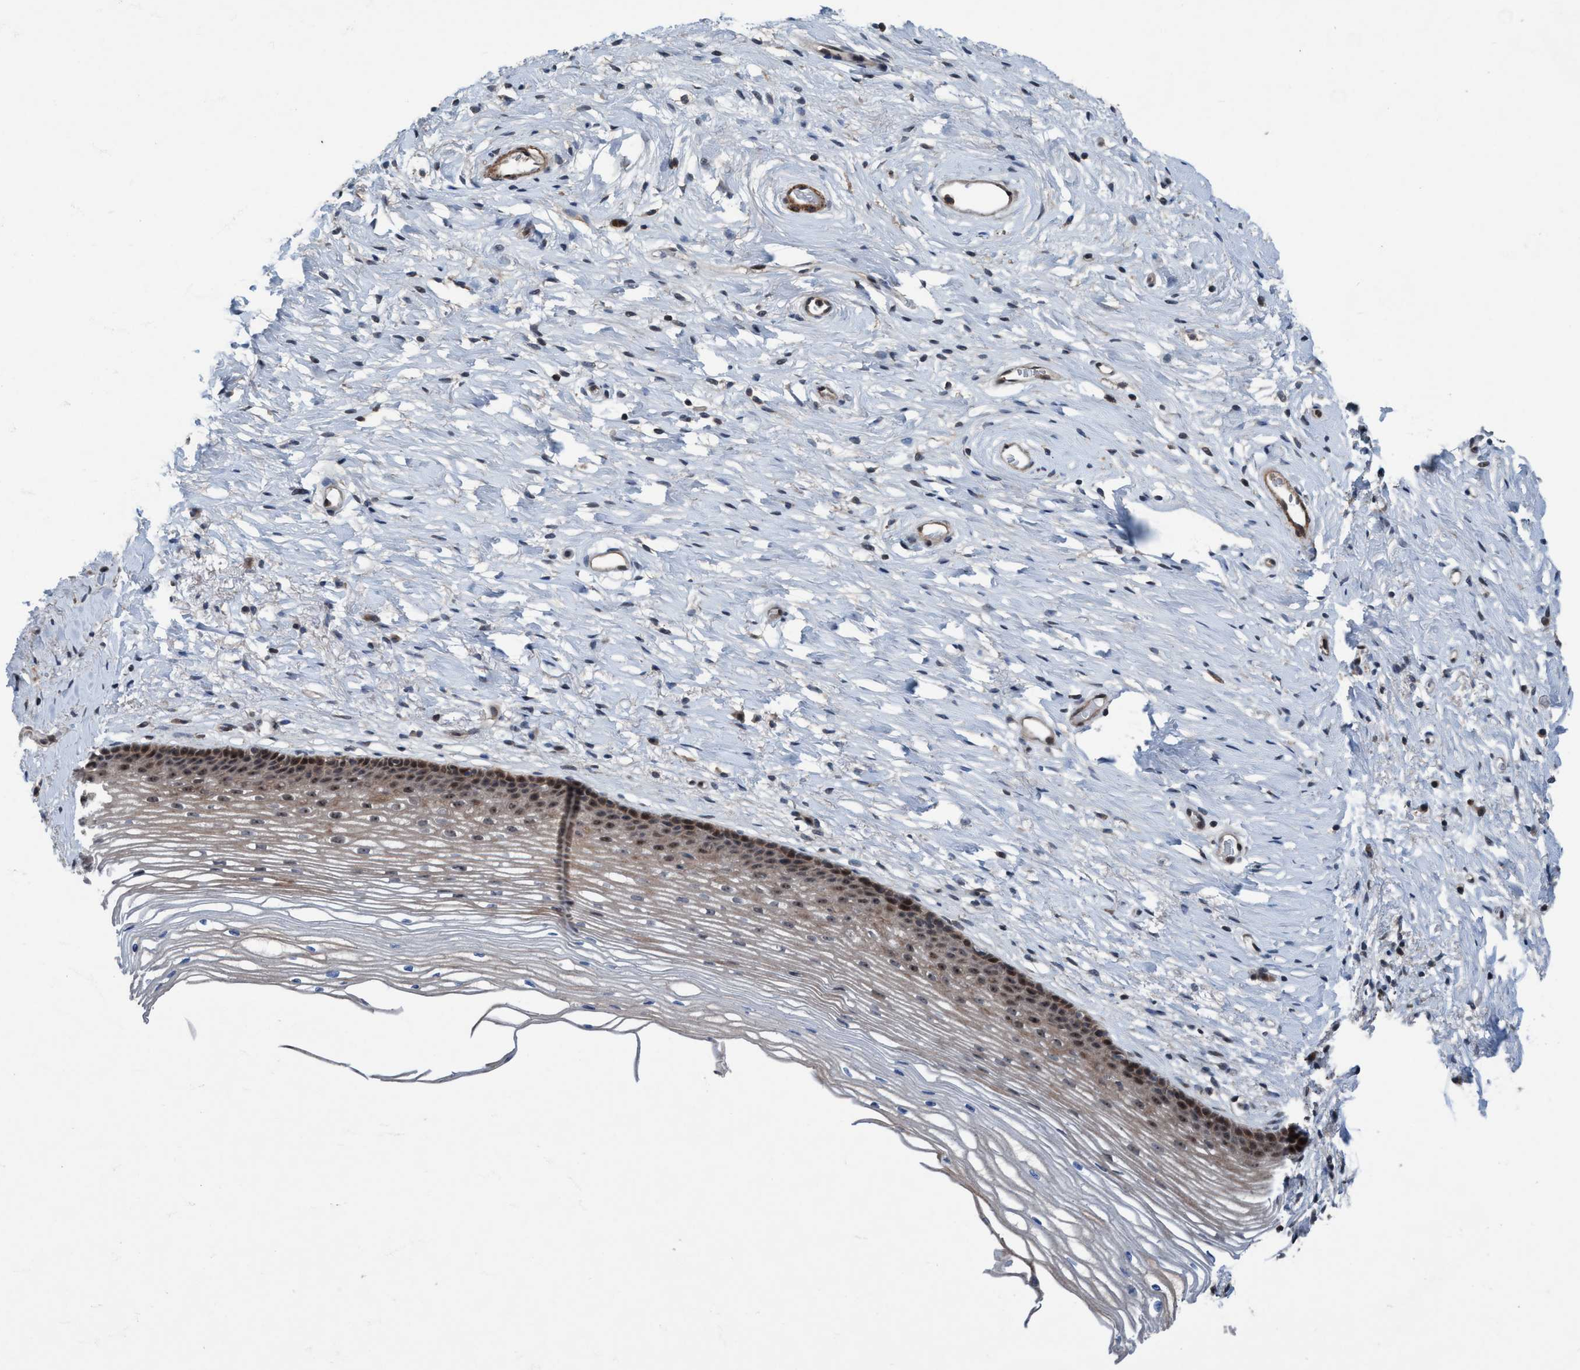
{"staining": {"intensity": "moderate", "quantity": "<25%", "location": "cytoplasmic/membranous"}, "tissue": "cervix", "cell_type": "Glandular cells", "image_type": "normal", "snomed": [{"axis": "morphology", "description": "Normal tissue, NOS"}, {"axis": "topography", "description": "Cervix"}], "caption": "DAB immunohistochemical staining of benign cervix exhibits moderate cytoplasmic/membranous protein staining in approximately <25% of glandular cells.", "gene": "NISCH", "patient": {"sex": "female", "age": 77}}